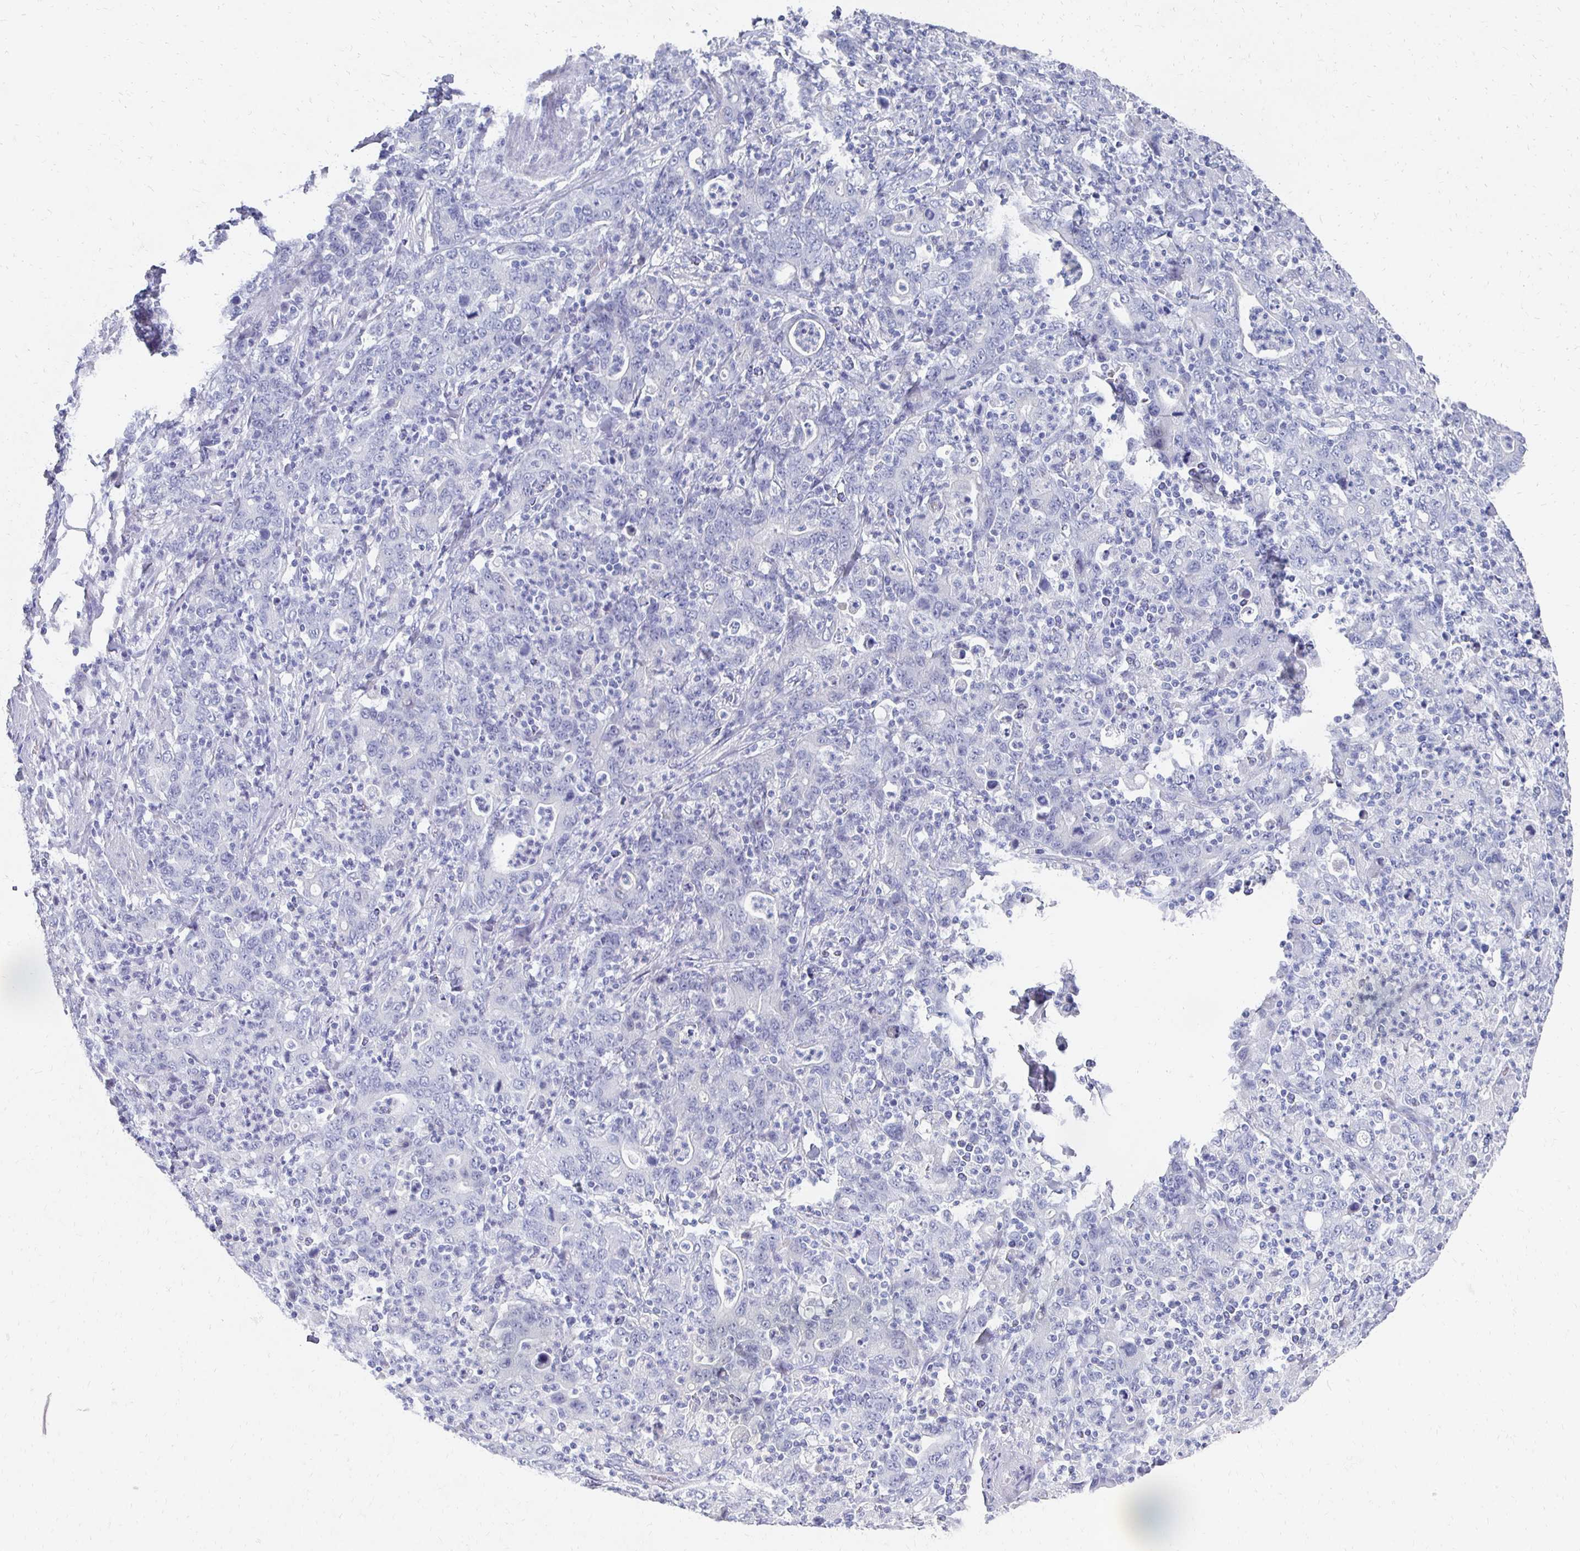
{"staining": {"intensity": "negative", "quantity": "none", "location": "none"}, "tissue": "stomach cancer", "cell_type": "Tumor cells", "image_type": "cancer", "snomed": [{"axis": "morphology", "description": "Adenocarcinoma, NOS"}, {"axis": "topography", "description": "Stomach, upper"}], "caption": "IHC photomicrograph of neoplastic tissue: adenocarcinoma (stomach) stained with DAB (3,3'-diaminobenzidine) demonstrates no significant protein expression in tumor cells.", "gene": "SYCP3", "patient": {"sex": "male", "age": 69}}